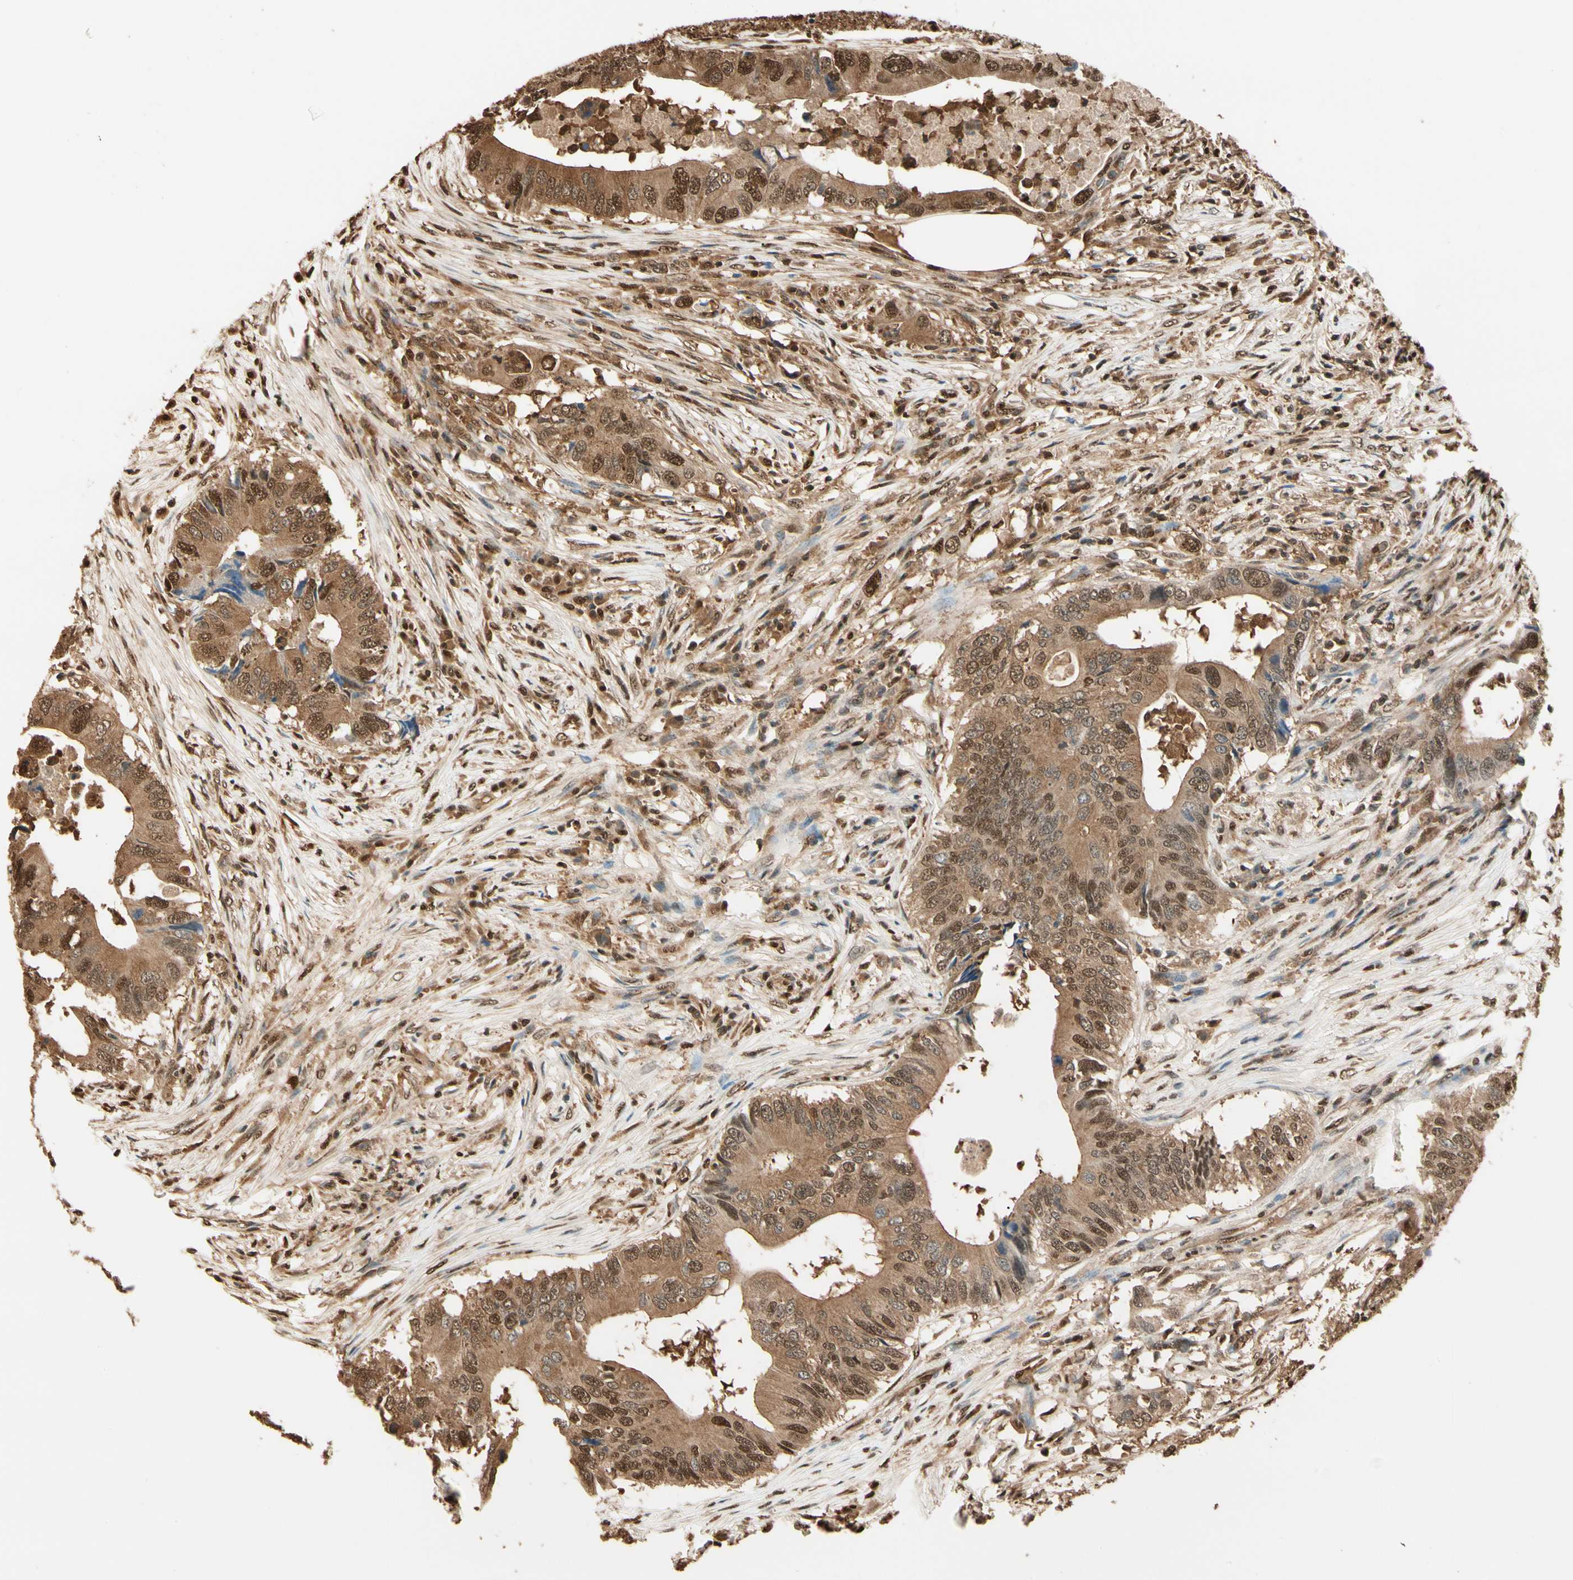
{"staining": {"intensity": "moderate", "quantity": ">75%", "location": "cytoplasmic/membranous,nuclear"}, "tissue": "colorectal cancer", "cell_type": "Tumor cells", "image_type": "cancer", "snomed": [{"axis": "morphology", "description": "Adenocarcinoma, NOS"}, {"axis": "topography", "description": "Colon"}], "caption": "IHC micrograph of human adenocarcinoma (colorectal) stained for a protein (brown), which demonstrates medium levels of moderate cytoplasmic/membranous and nuclear positivity in approximately >75% of tumor cells.", "gene": "PNCK", "patient": {"sex": "male", "age": 71}}